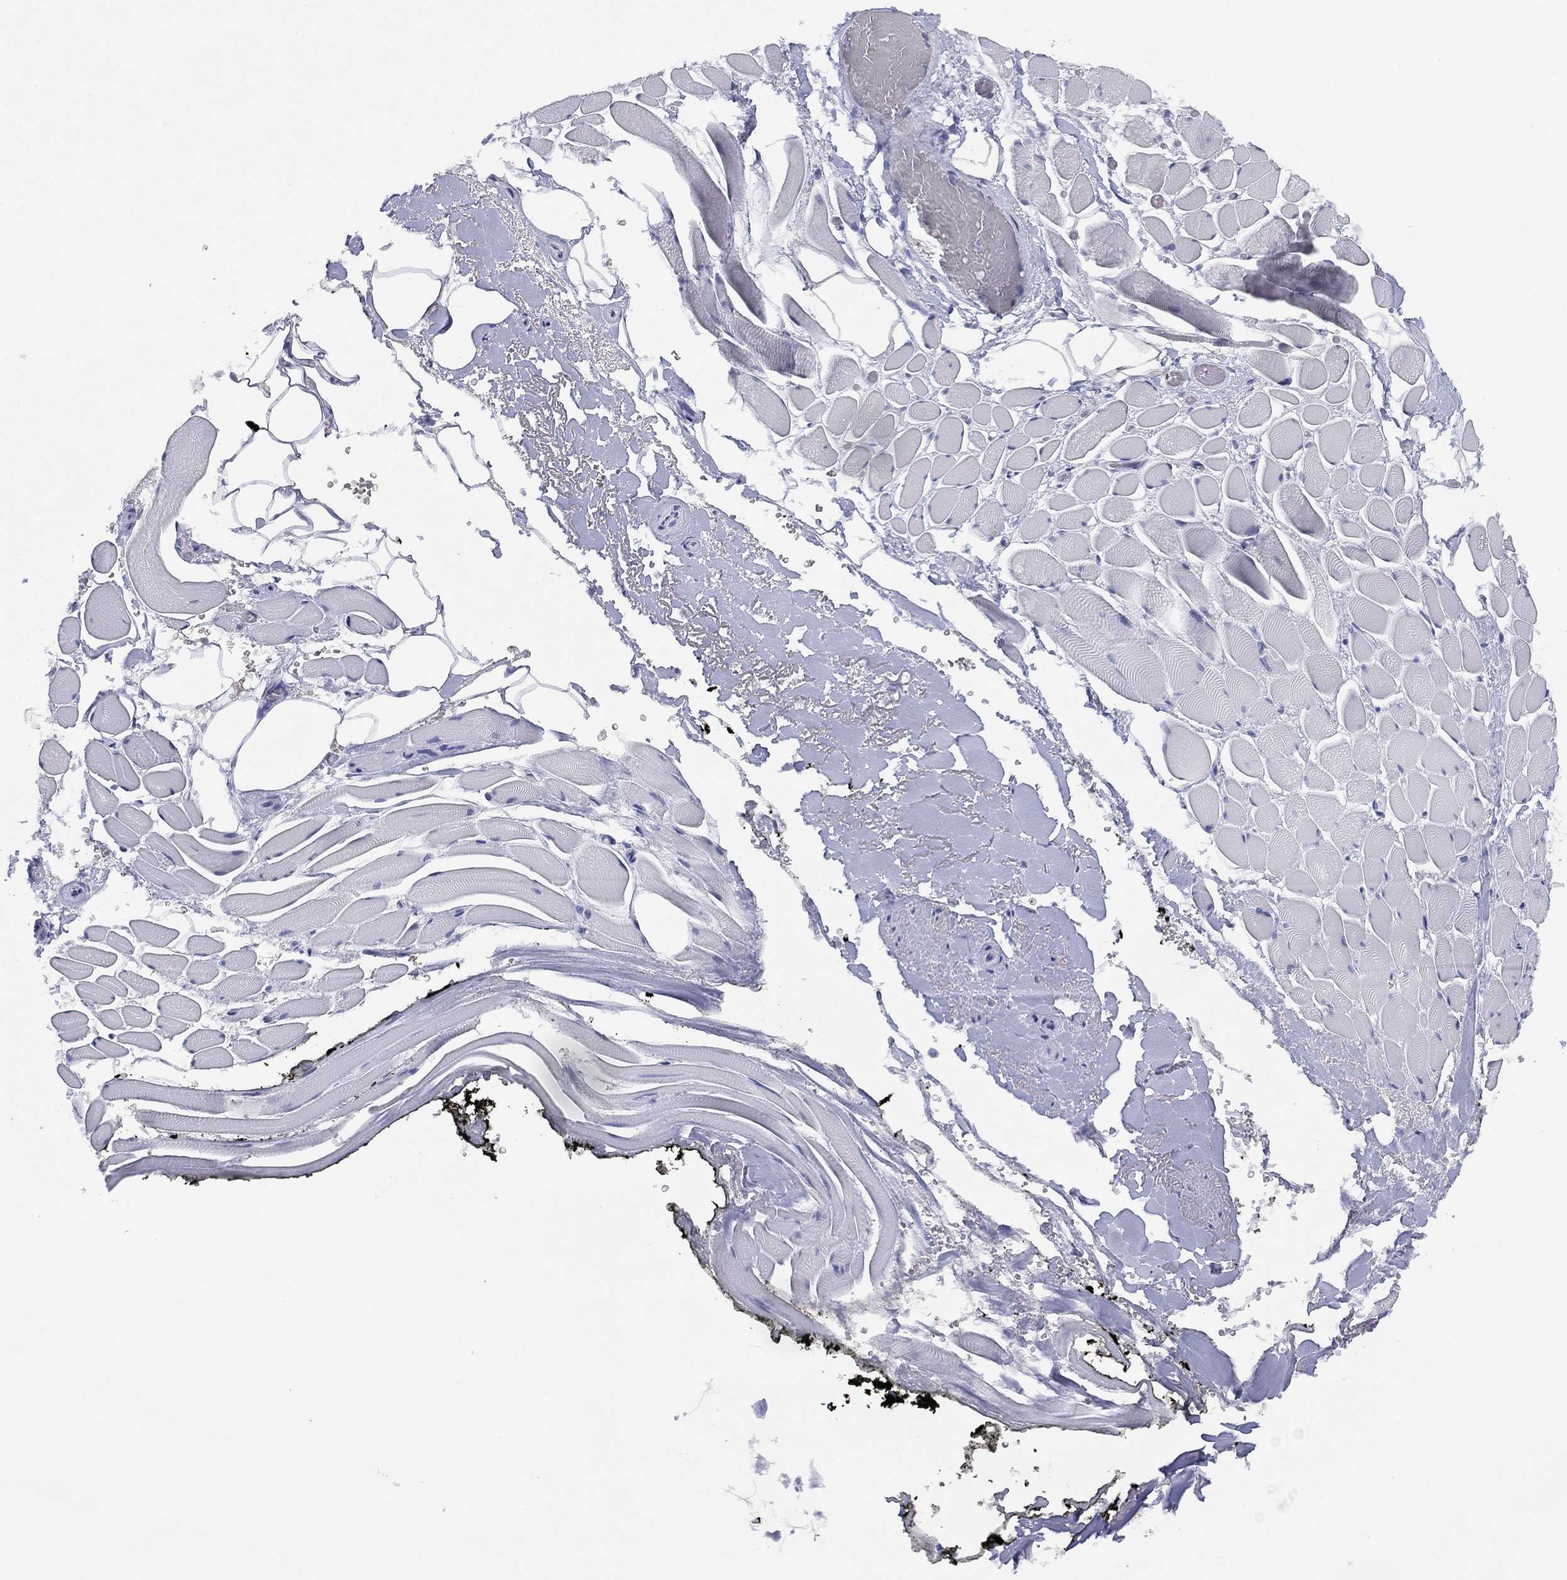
{"staining": {"intensity": "negative", "quantity": "none", "location": "none"}, "tissue": "adipose tissue", "cell_type": "Adipocytes", "image_type": "normal", "snomed": [{"axis": "morphology", "description": "Normal tissue, NOS"}, {"axis": "topography", "description": "Anal"}, {"axis": "topography", "description": "Peripheral nerve tissue"}], "caption": "Adipose tissue was stained to show a protein in brown. There is no significant positivity in adipocytes. (Brightfield microscopy of DAB IHC at high magnification).", "gene": "DDAH1", "patient": {"sex": "male", "age": 53}}